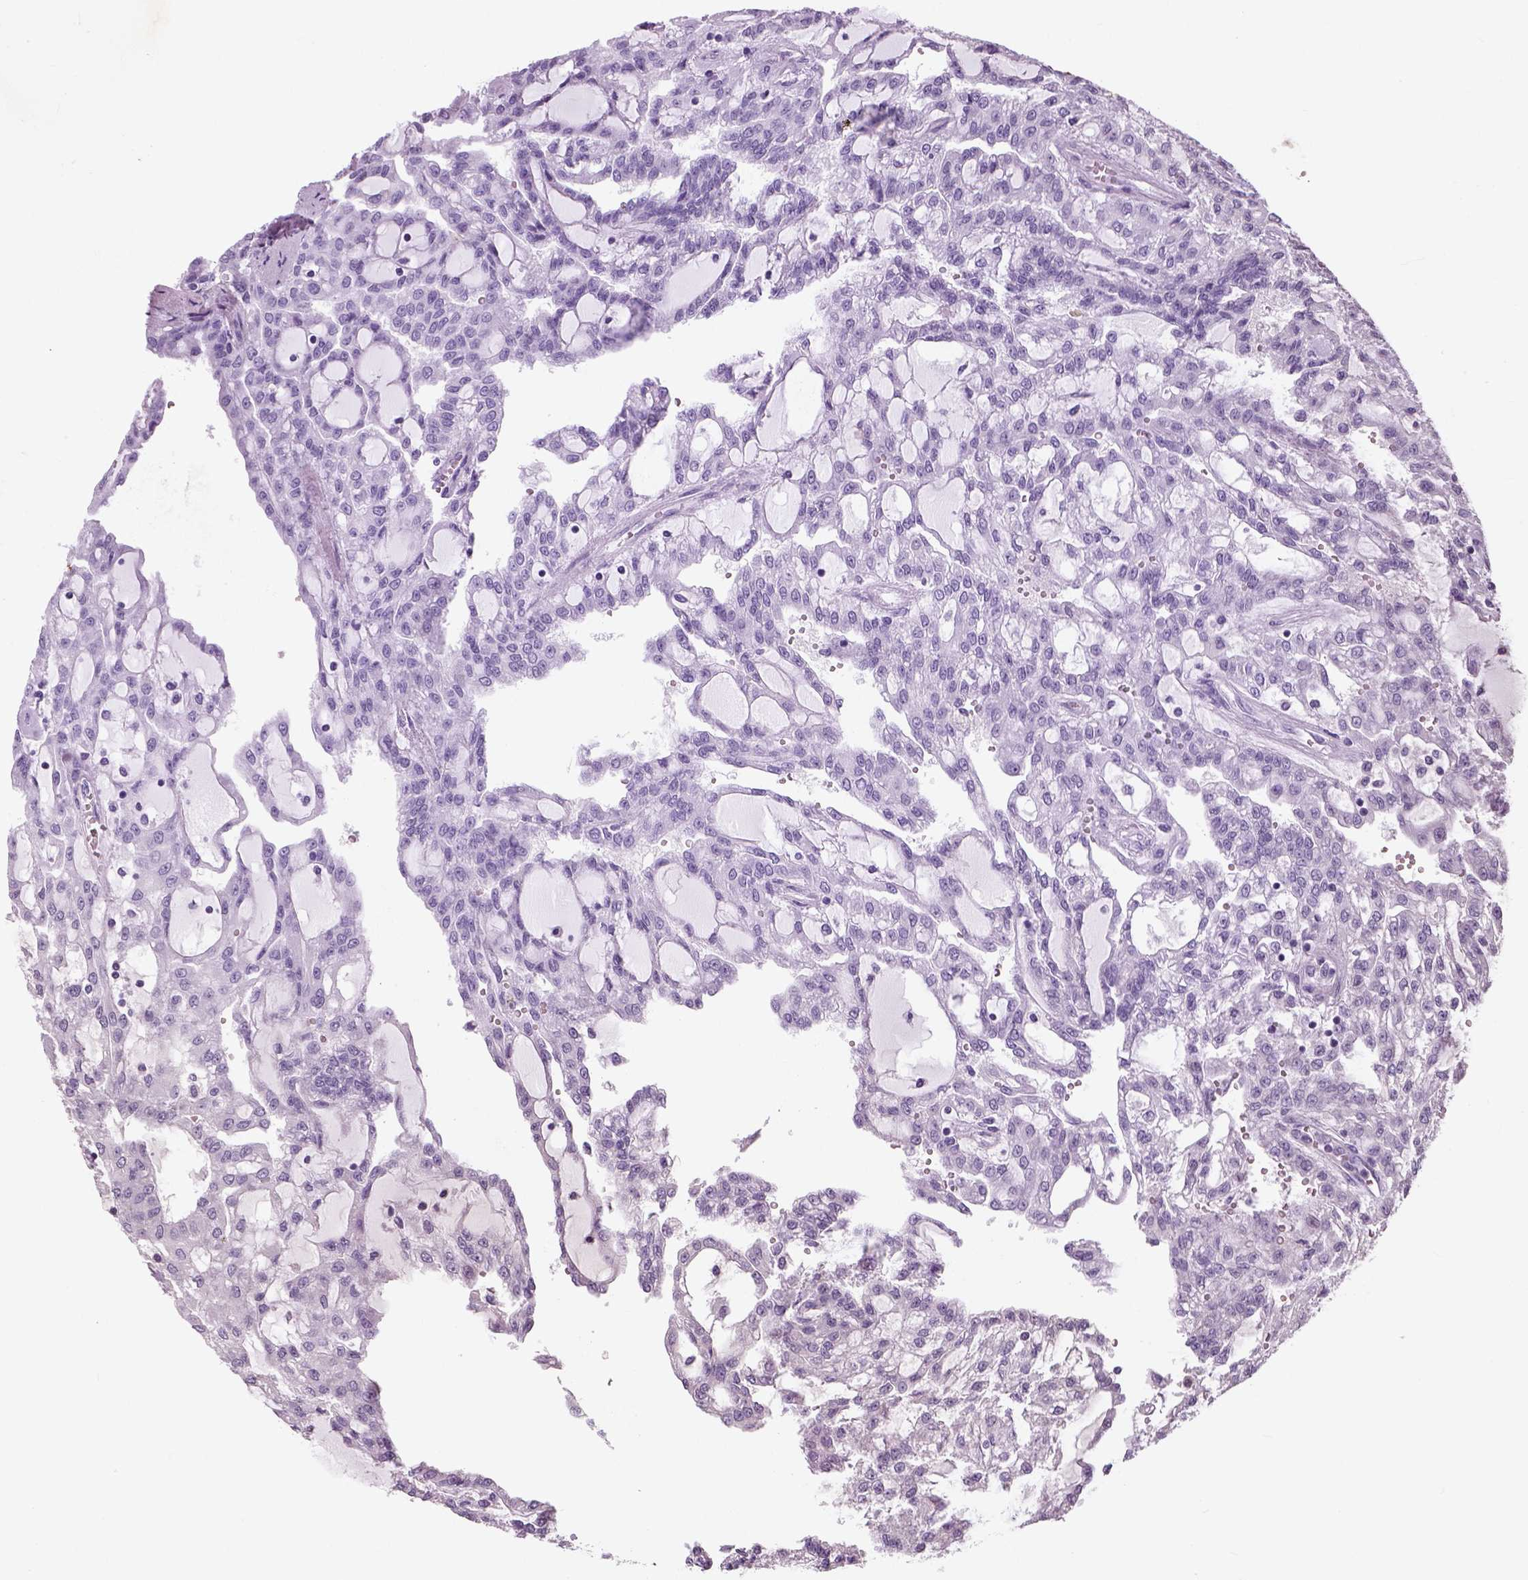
{"staining": {"intensity": "negative", "quantity": "none", "location": "none"}, "tissue": "renal cancer", "cell_type": "Tumor cells", "image_type": "cancer", "snomed": [{"axis": "morphology", "description": "Adenocarcinoma, NOS"}, {"axis": "topography", "description": "Kidney"}], "caption": "A high-resolution histopathology image shows immunohistochemistry staining of renal cancer, which exhibits no significant staining in tumor cells. (DAB immunohistochemistry (IHC) visualized using brightfield microscopy, high magnification).", "gene": "NECAB1", "patient": {"sex": "male", "age": 63}}